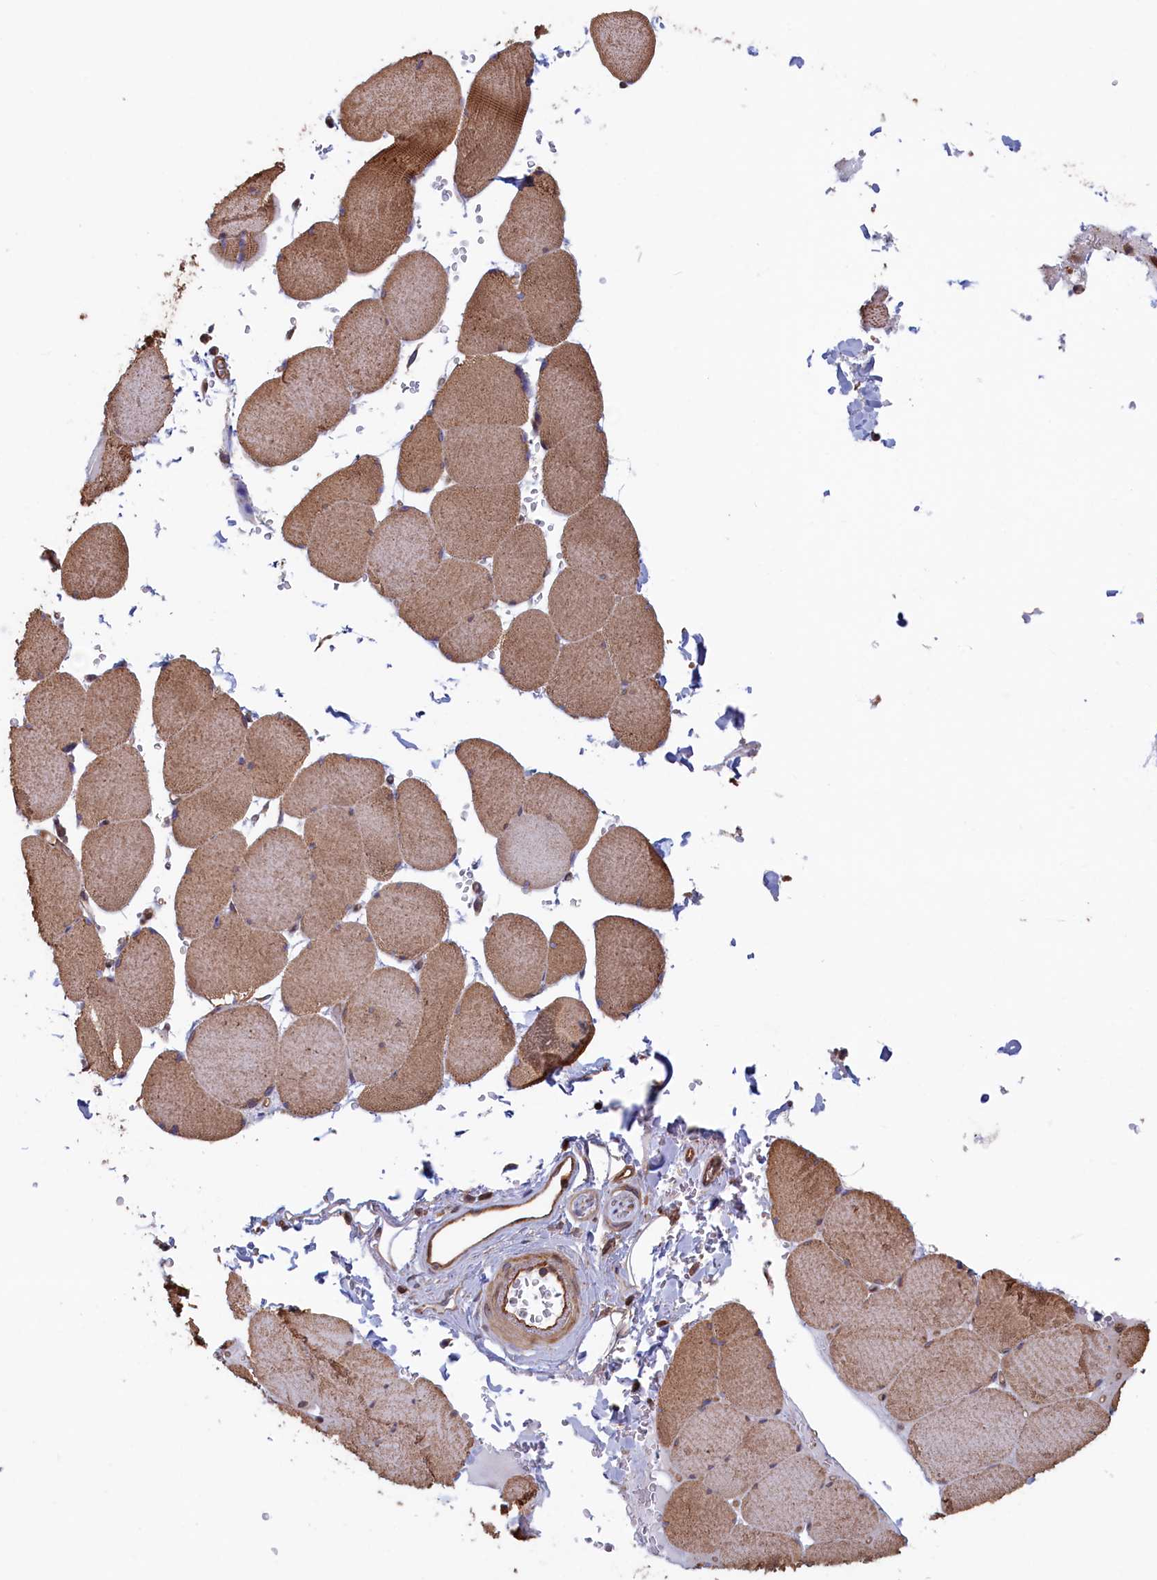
{"staining": {"intensity": "moderate", "quantity": ">75%", "location": "cytoplasmic/membranous"}, "tissue": "skeletal muscle", "cell_type": "Myocytes", "image_type": "normal", "snomed": [{"axis": "morphology", "description": "Normal tissue, NOS"}, {"axis": "topography", "description": "Skeletal muscle"}, {"axis": "topography", "description": "Head-Neck"}], "caption": "An image of skeletal muscle stained for a protein demonstrates moderate cytoplasmic/membranous brown staining in myocytes.", "gene": "RILPL1", "patient": {"sex": "male", "age": 66}}